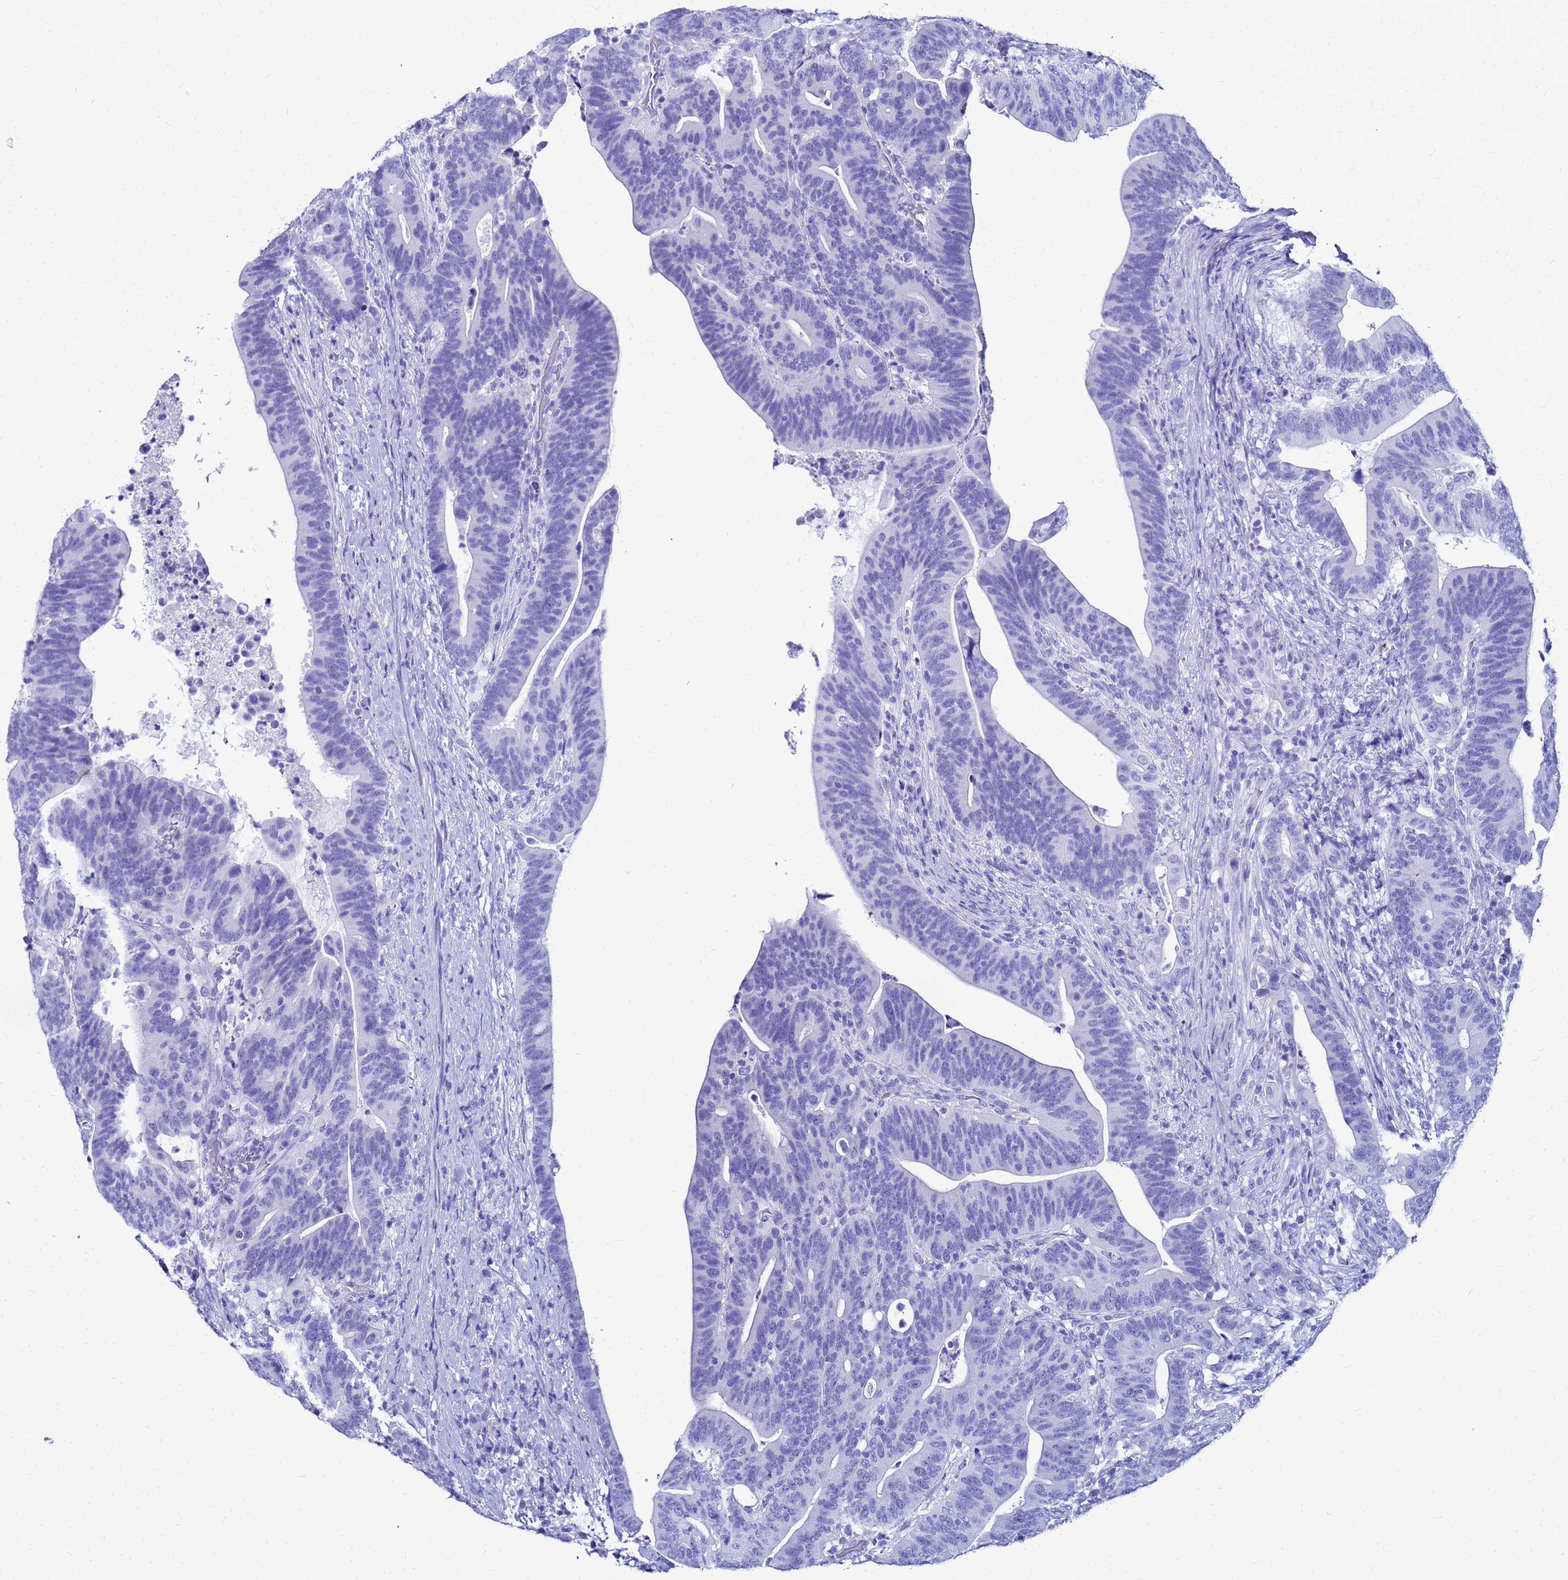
{"staining": {"intensity": "negative", "quantity": "none", "location": "none"}, "tissue": "colorectal cancer", "cell_type": "Tumor cells", "image_type": "cancer", "snomed": [{"axis": "morphology", "description": "Adenocarcinoma, NOS"}, {"axis": "topography", "description": "Colon"}], "caption": "Protein analysis of colorectal cancer (adenocarcinoma) reveals no significant staining in tumor cells.", "gene": "CKB", "patient": {"sex": "female", "age": 66}}